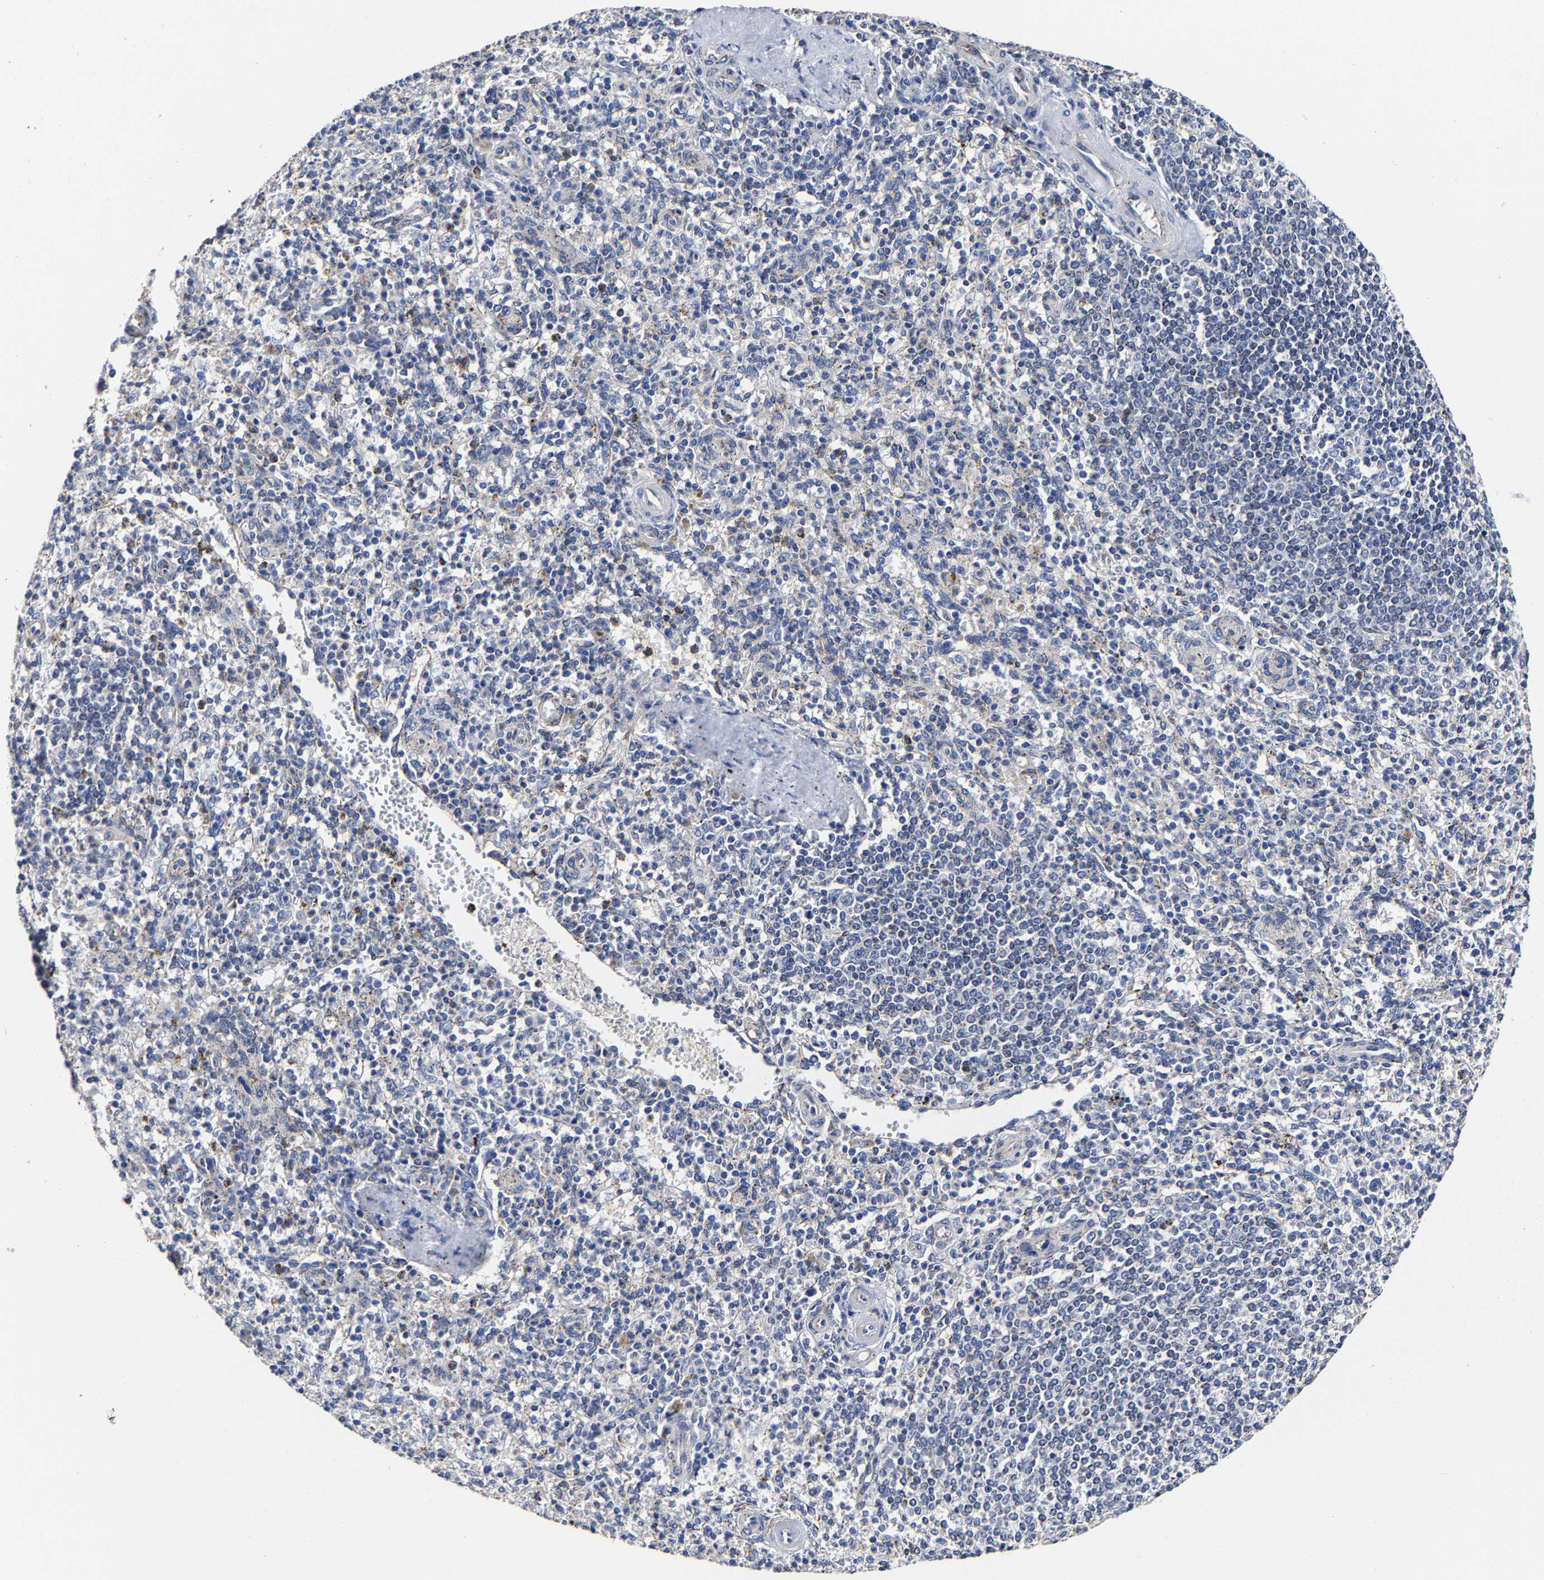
{"staining": {"intensity": "negative", "quantity": "none", "location": "none"}, "tissue": "spleen", "cell_type": "Cells in red pulp", "image_type": "normal", "snomed": [{"axis": "morphology", "description": "Normal tissue, NOS"}, {"axis": "topography", "description": "Spleen"}], "caption": "DAB immunohistochemical staining of unremarkable human spleen displays no significant positivity in cells in red pulp.", "gene": "AASS", "patient": {"sex": "male", "age": 72}}